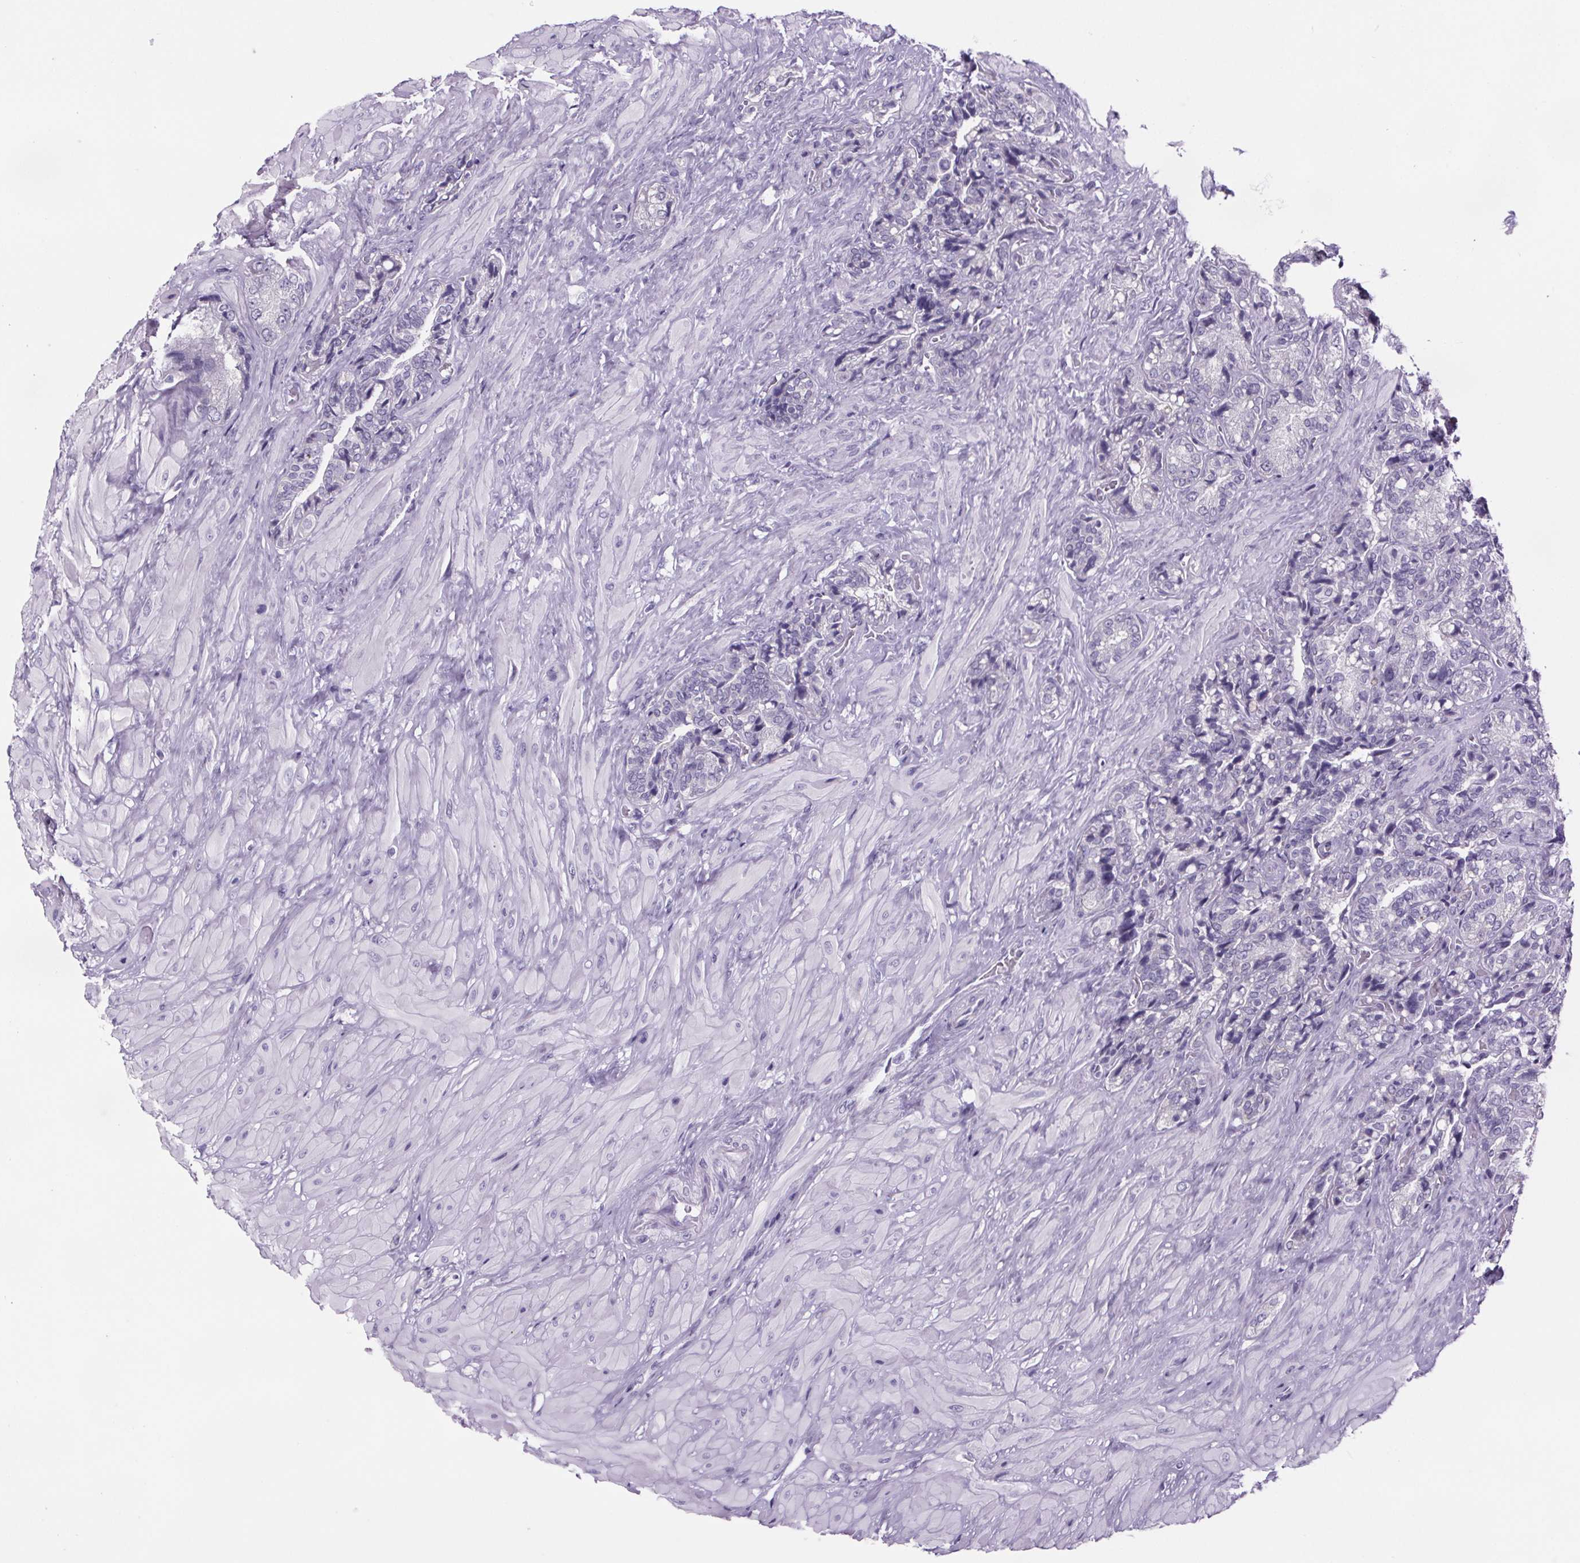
{"staining": {"intensity": "negative", "quantity": "none", "location": "none"}, "tissue": "seminal vesicle", "cell_type": "Glandular cells", "image_type": "normal", "snomed": [{"axis": "morphology", "description": "Normal tissue, NOS"}, {"axis": "topography", "description": "Seminal veicle"}], "caption": "High magnification brightfield microscopy of normal seminal vesicle stained with DAB (brown) and counterstained with hematoxylin (blue): glandular cells show no significant staining. (DAB immunohistochemistry (IHC) with hematoxylin counter stain).", "gene": "CUBN", "patient": {"sex": "male", "age": 57}}